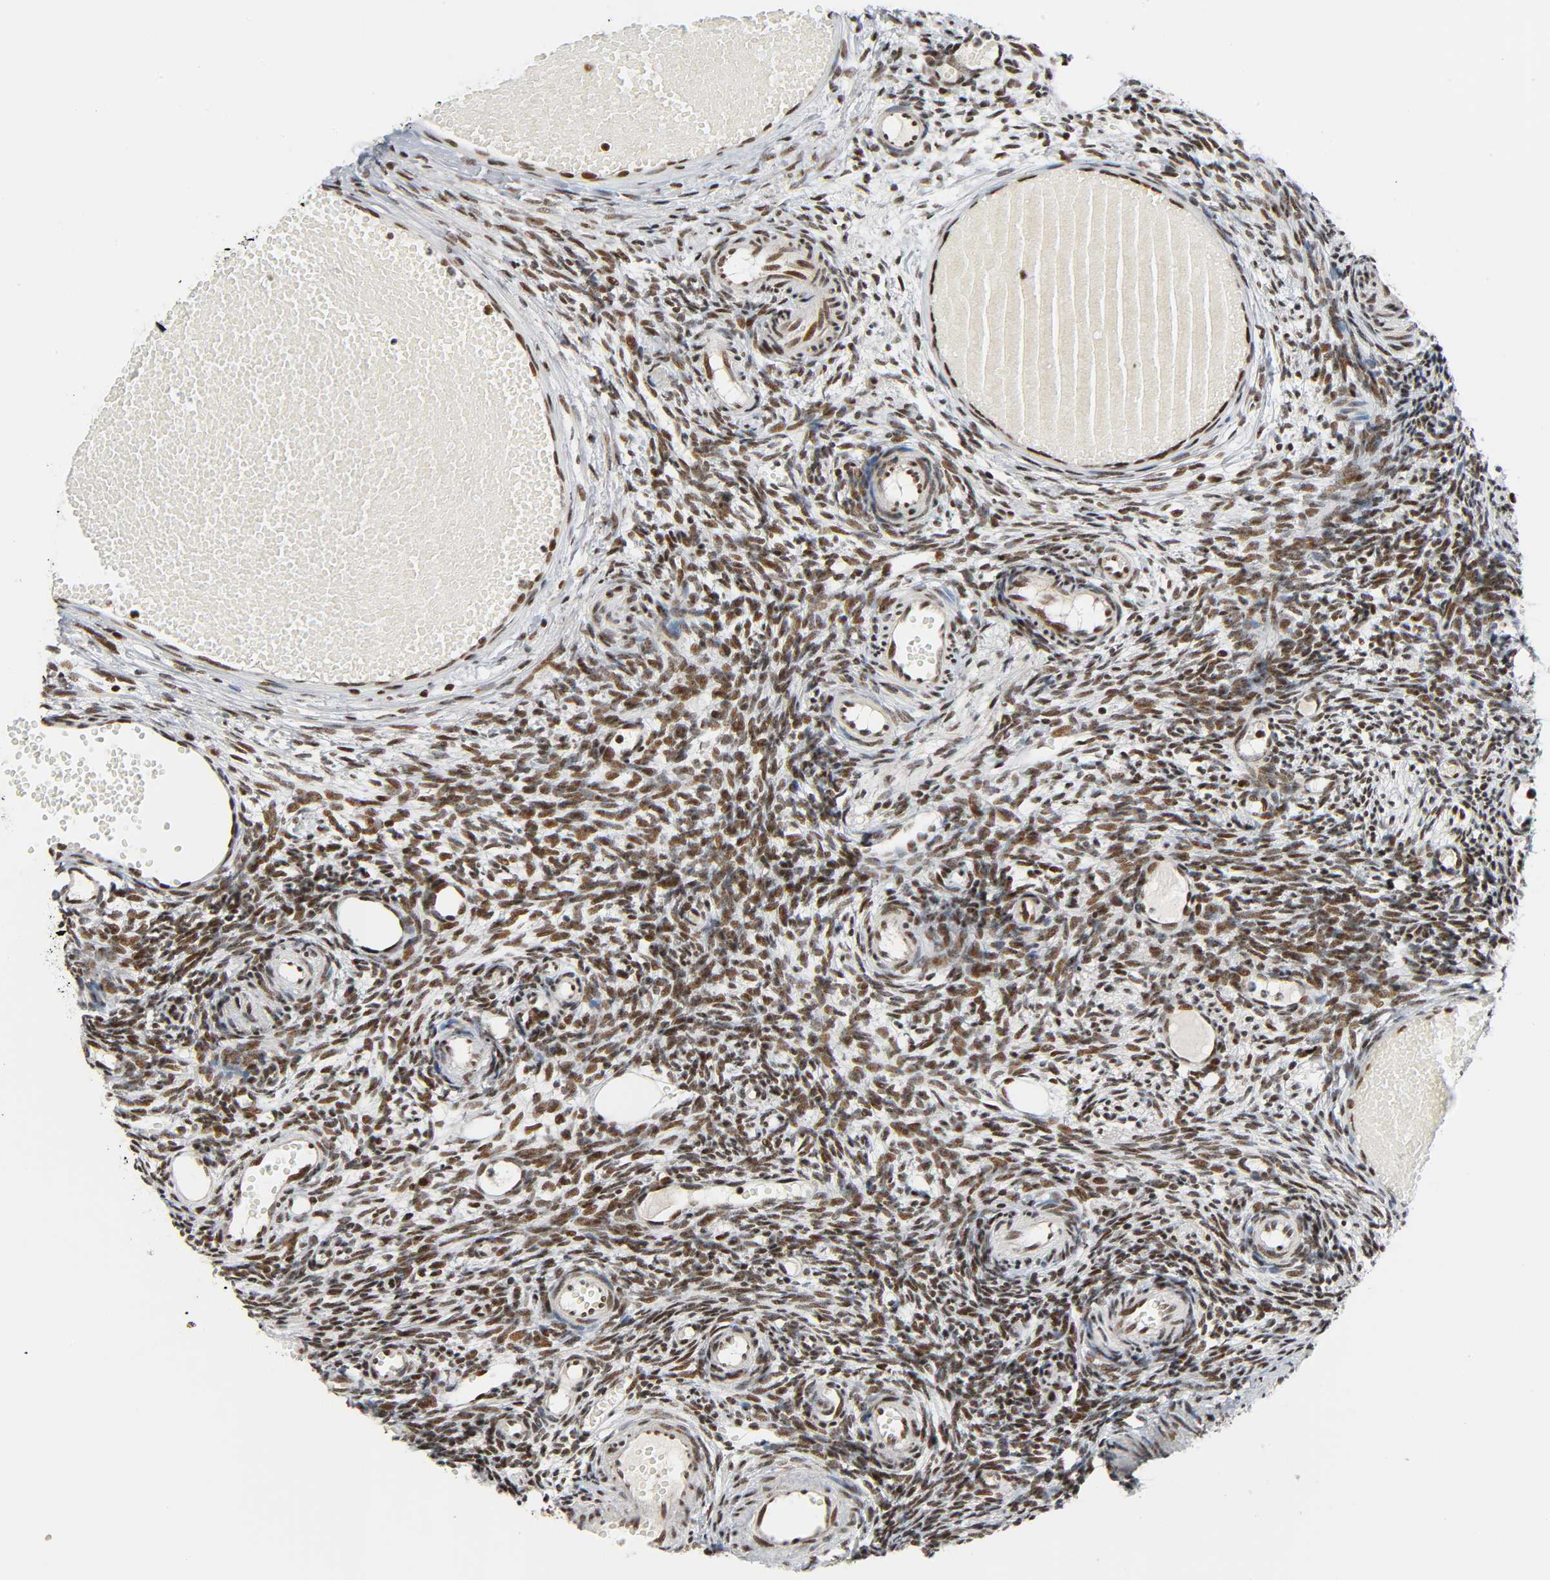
{"staining": {"intensity": "strong", "quantity": ">75%", "location": "nuclear"}, "tissue": "ovary", "cell_type": "Ovarian stroma cells", "image_type": "normal", "snomed": [{"axis": "morphology", "description": "Normal tissue, NOS"}, {"axis": "topography", "description": "Ovary"}], "caption": "High-power microscopy captured an immunohistochemistry (IHC) image of normal ovary, revealing strong nuclear staining in approximately >75% of ovarian stroma cells. (brown staining indicates protein expression, while blue staining denotes nuclei).", "gene": "CDK9", "patient": {"sex": "female", "age": 35}}